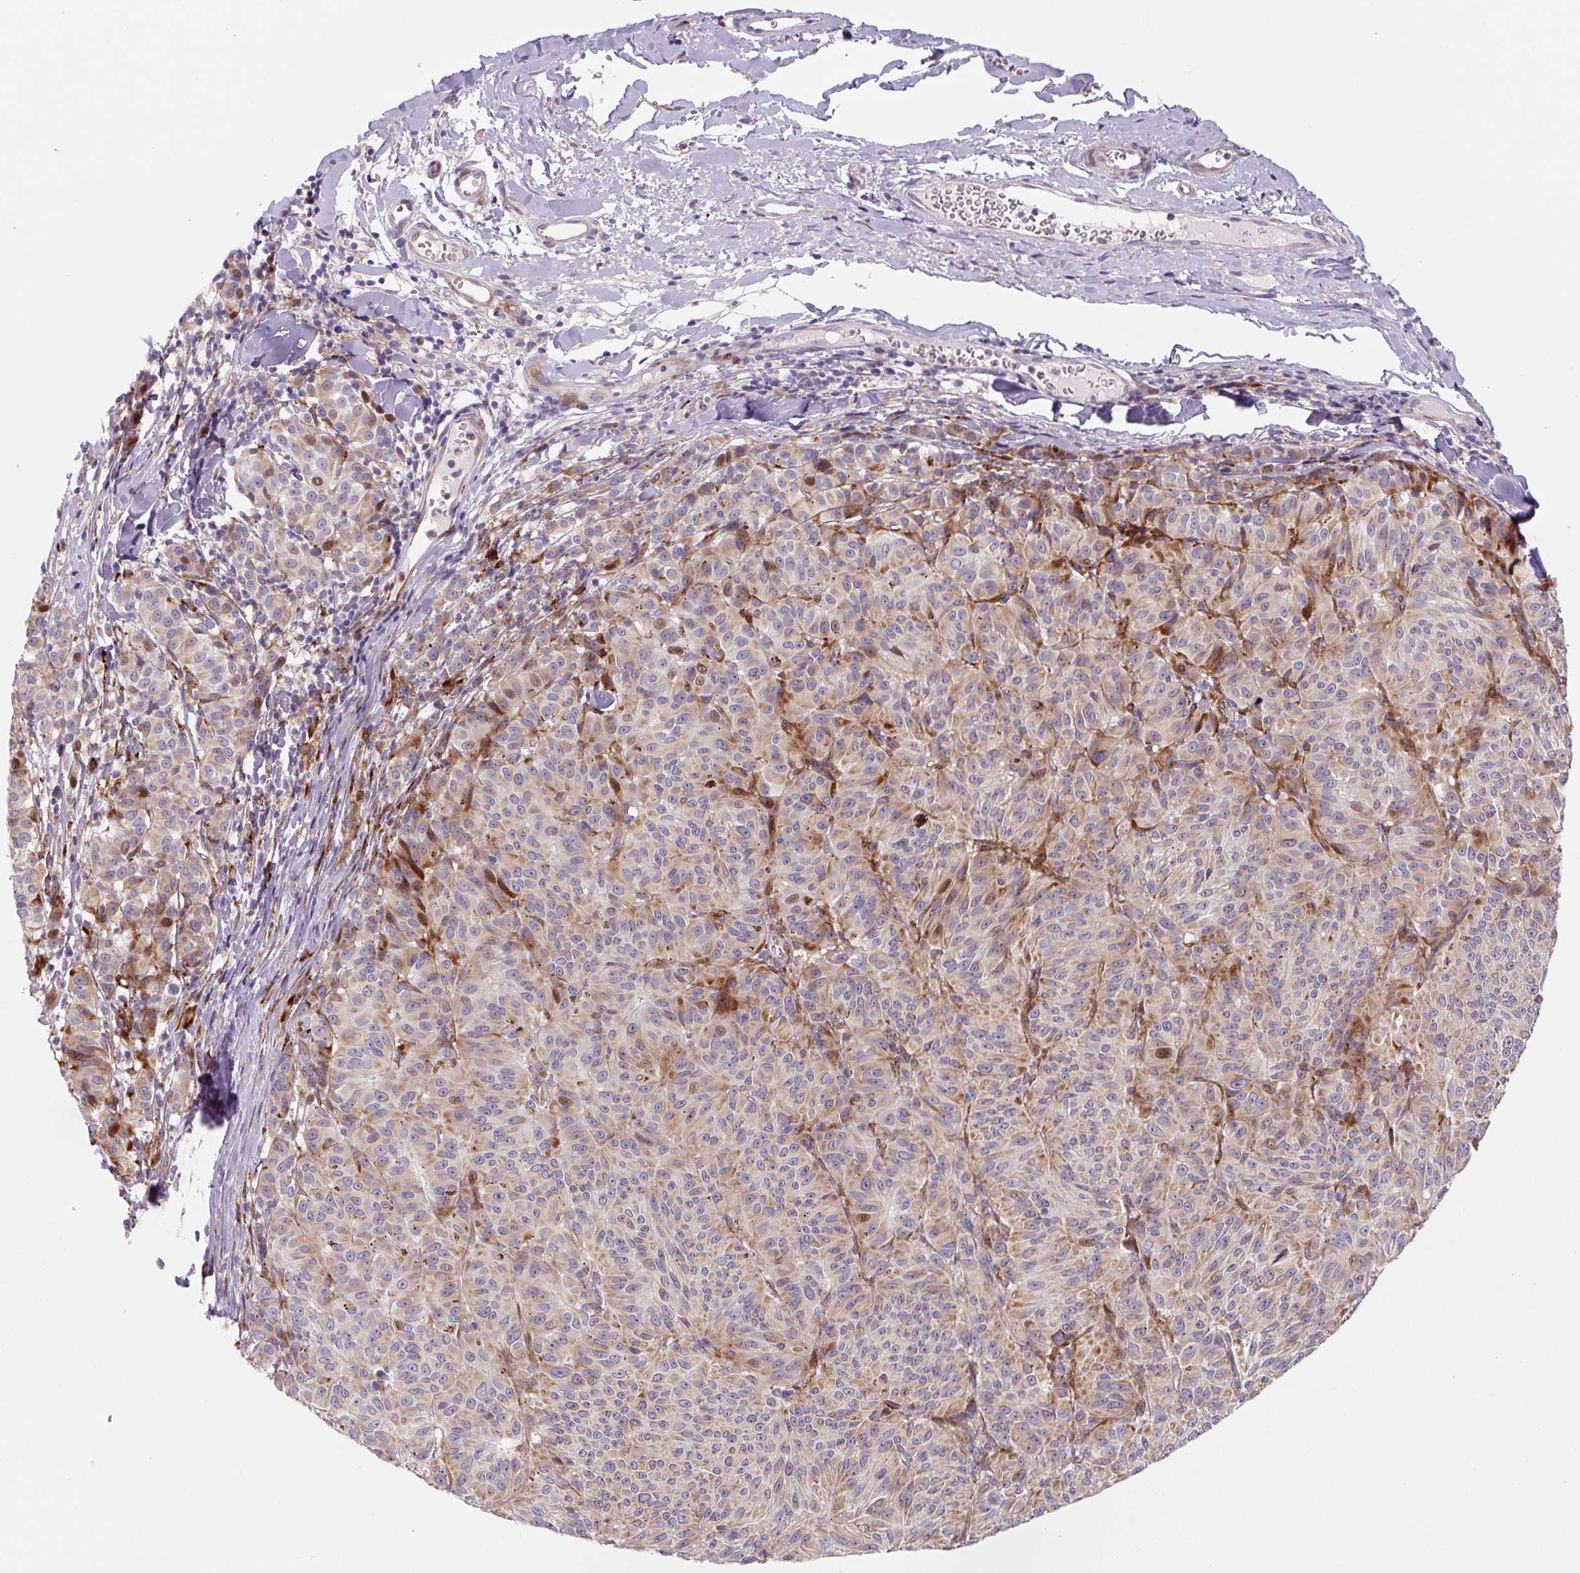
{"staining": {"intensity": "weak", "quantity": "<25%", "location": "cytoplasmic/membranous"}, "tissue": "melanoma", "cell_type": "Tumor cells", "image_type": "cancer", "snomed": [{"axis": "morphology", "description": "Malignant melanoma, NOS"}, {"axis": "topography", "description": "Skin"}], "caption": "Protein analysis of melanoma shows no significant positivity in tumor cells.", "gene": "DISP3", "patient": {"sex": "female", "age": 72}}